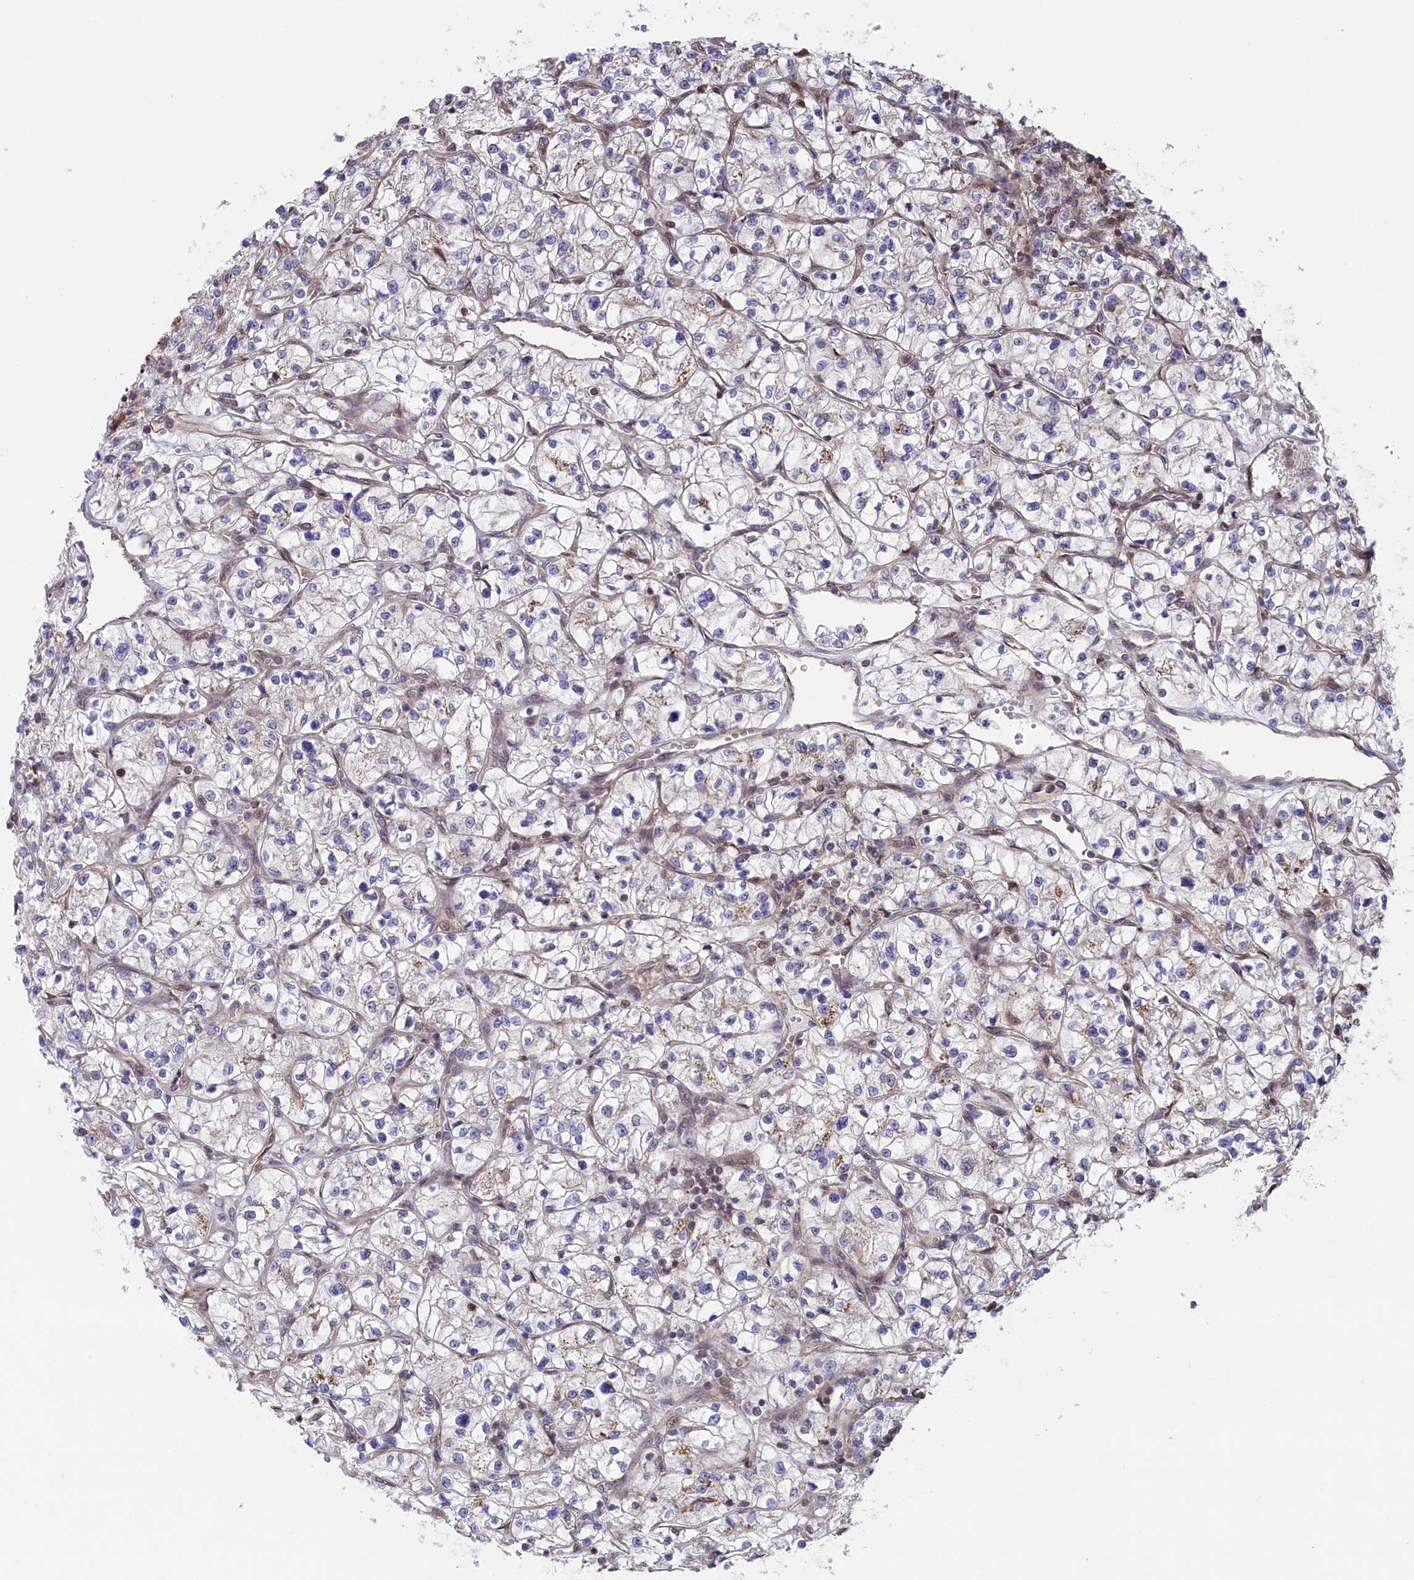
{"staining": {"intensity": "negative", "quantity": "none", "location": "none"}, "tissue": "renal cancer", "cell_type": "Tumor cells", "image_type": "cancer", "snomed": [{"axis": "morphology", "description": "Adenocarcinoma, NOS"}, {"axis": "topography", "description": "Kidney"}], "caption": "A micrograph of renal adenocarcinoma stained for a protein demonstrates no brown staining in tumor cells.", "gene": "RILPL1", "patient": {"sex": "female", "age": 64}}